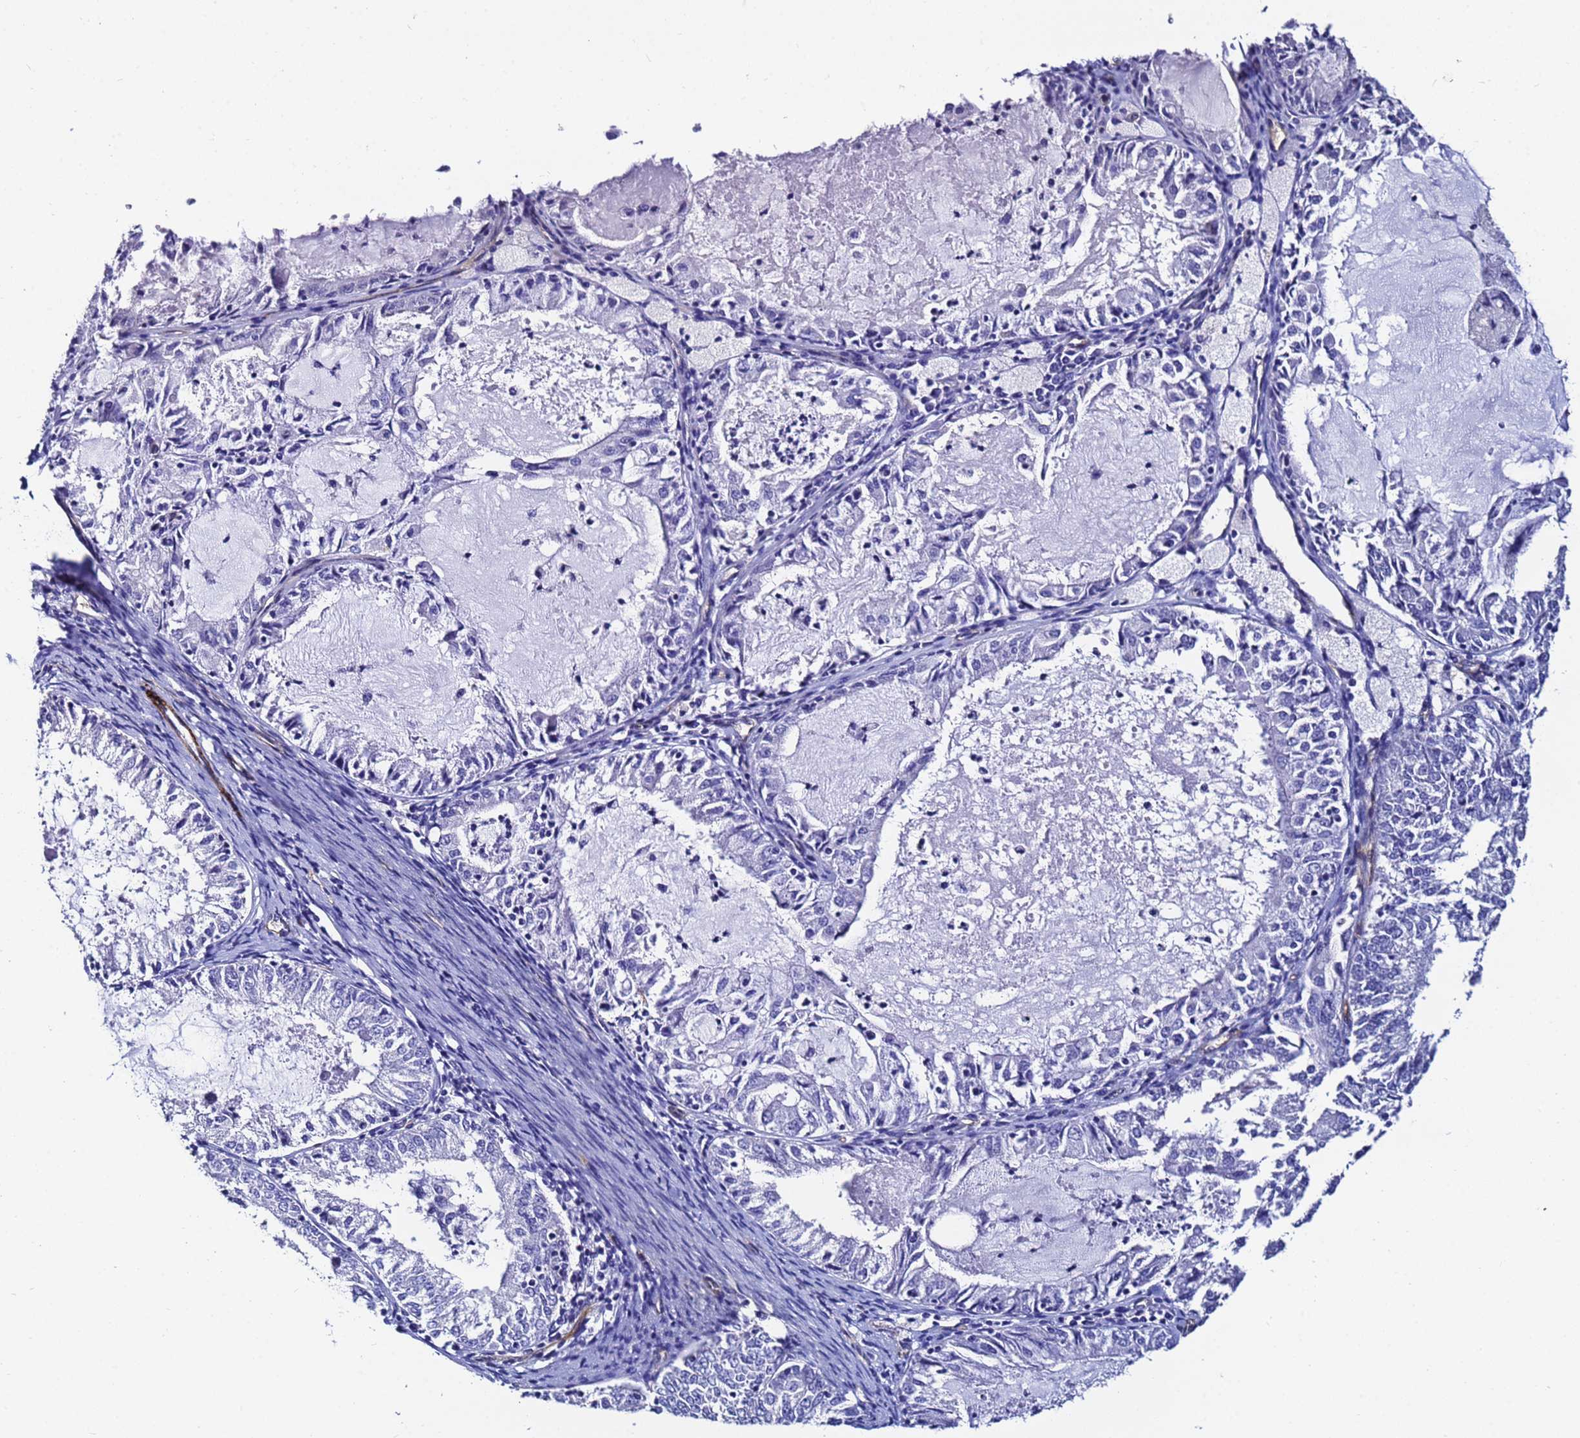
{"staining": {"intensity": "negative", "quantity": "none", "location": "none"}, "tissue": "endometrial cancer", "cell_type": "Tumor cells", "image_type": "cancer", "snomed": [{"axis": "morphology", "description": "Adenocarcinoma, NOS"}, {"axis": "topography", "description": "Endometrium"}], "caption": "High magnification brightfield microscopy of endometrial adenocarcinoma stained with DAB (3,3'-diaminobenzidine) (brown) and counterstained with hematoxylin (blue): tumor cells show no significant expression. Nuclei are stained in blue.", "gene": "DEFB104A", "patient": {"sex": "female", "age": 57}}